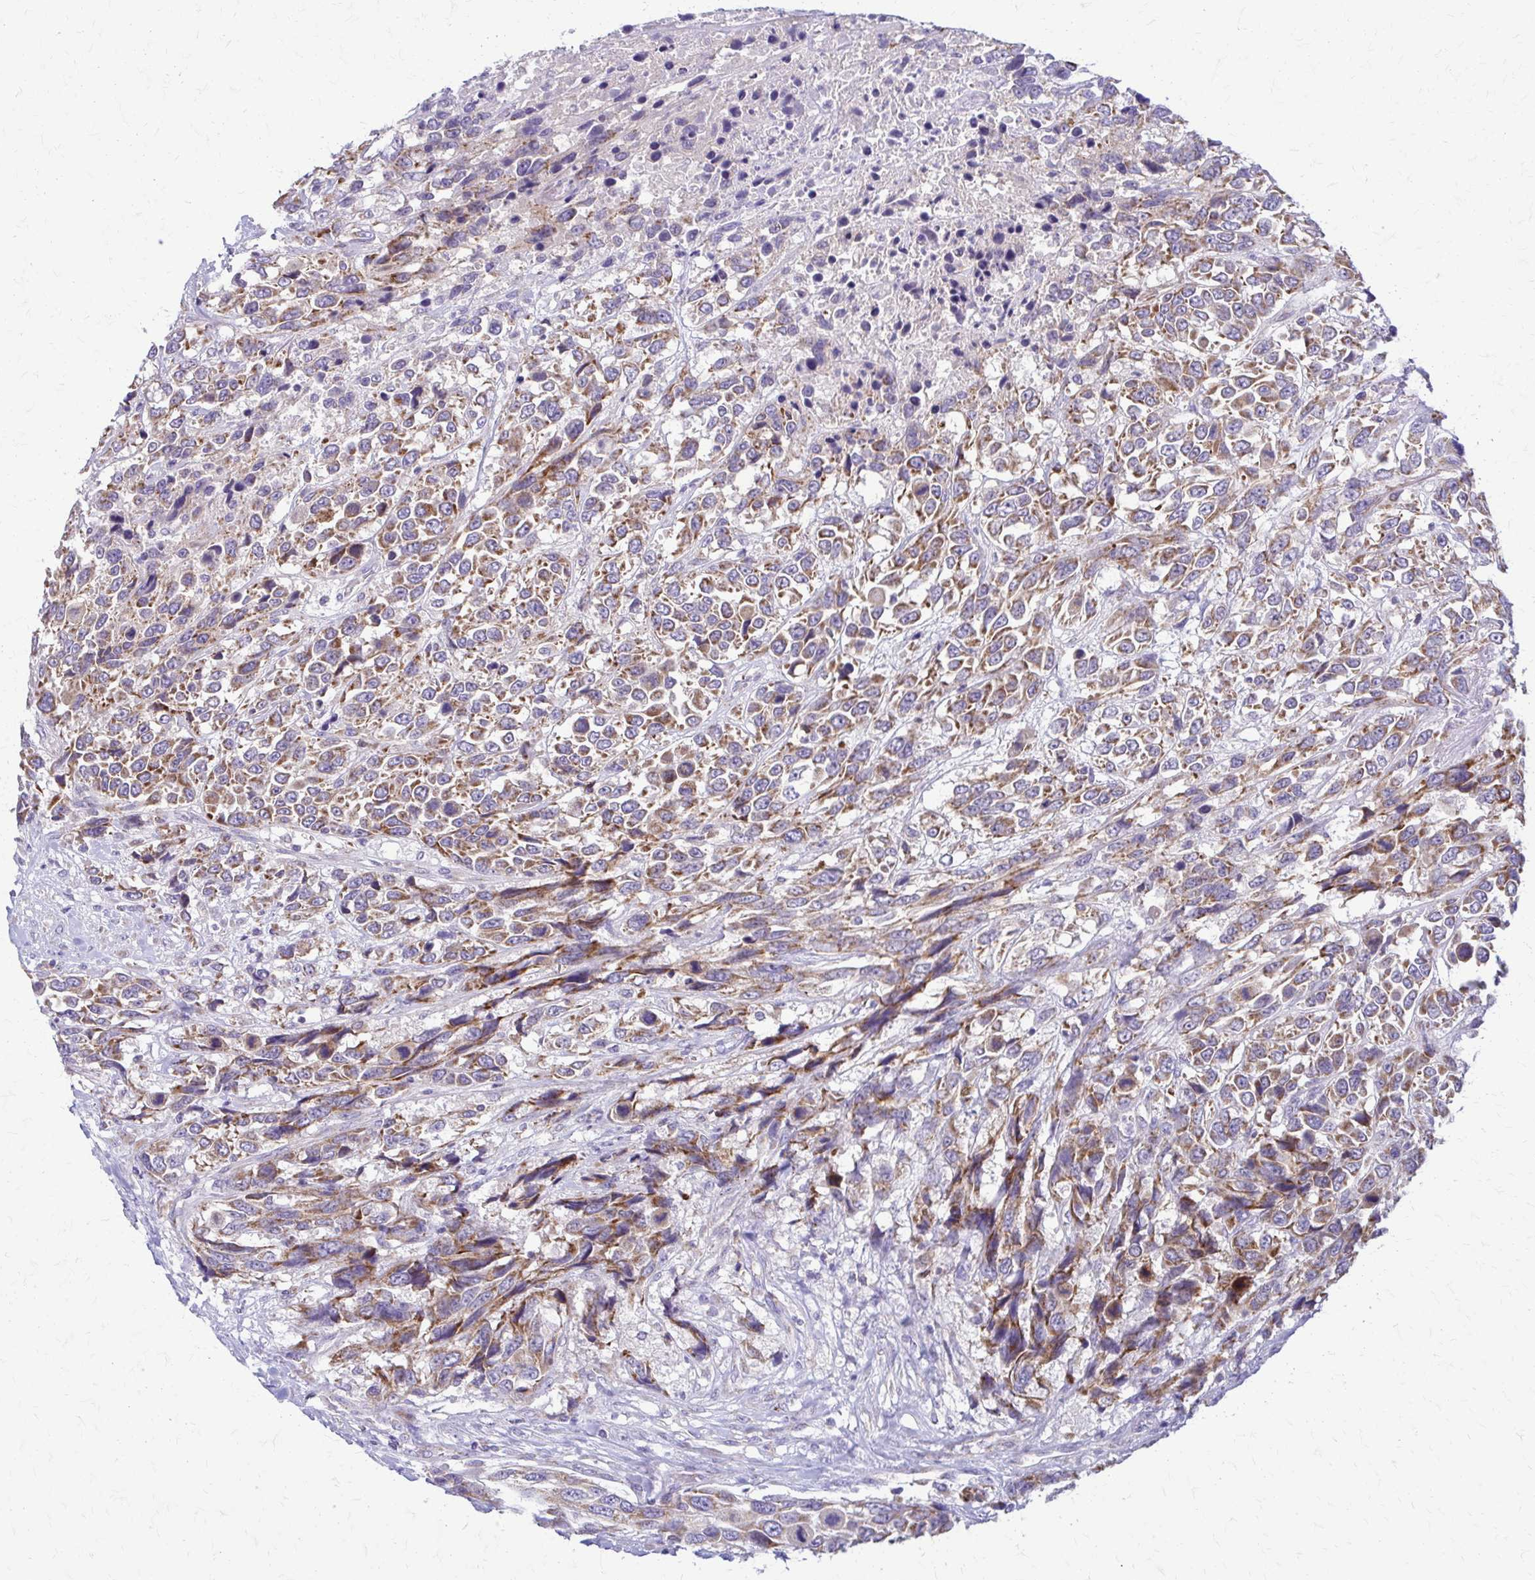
{"staining": {"intensity": "moderate", "quantity": ">75%", "location": "cytoplasmic/membranous"}, "tissue": "urothelial cancer", "cell_type": "Tumor cells", "image_type": "cancer", "snomed": [{"axis": "morphology", "description": "Urothelial carcinoma, High grade"}, {"axis": "topography", "description": "Urinary bladder"}], "caption": "IHC (DAB) staining of human high-grade urothelial carcinoma exhibits moderate cytoplasmic/membranous protein staining in approximately >75% of tumor cells.", "gene": "SAMD13", "patient": {"sex": "female", "age": 70}}